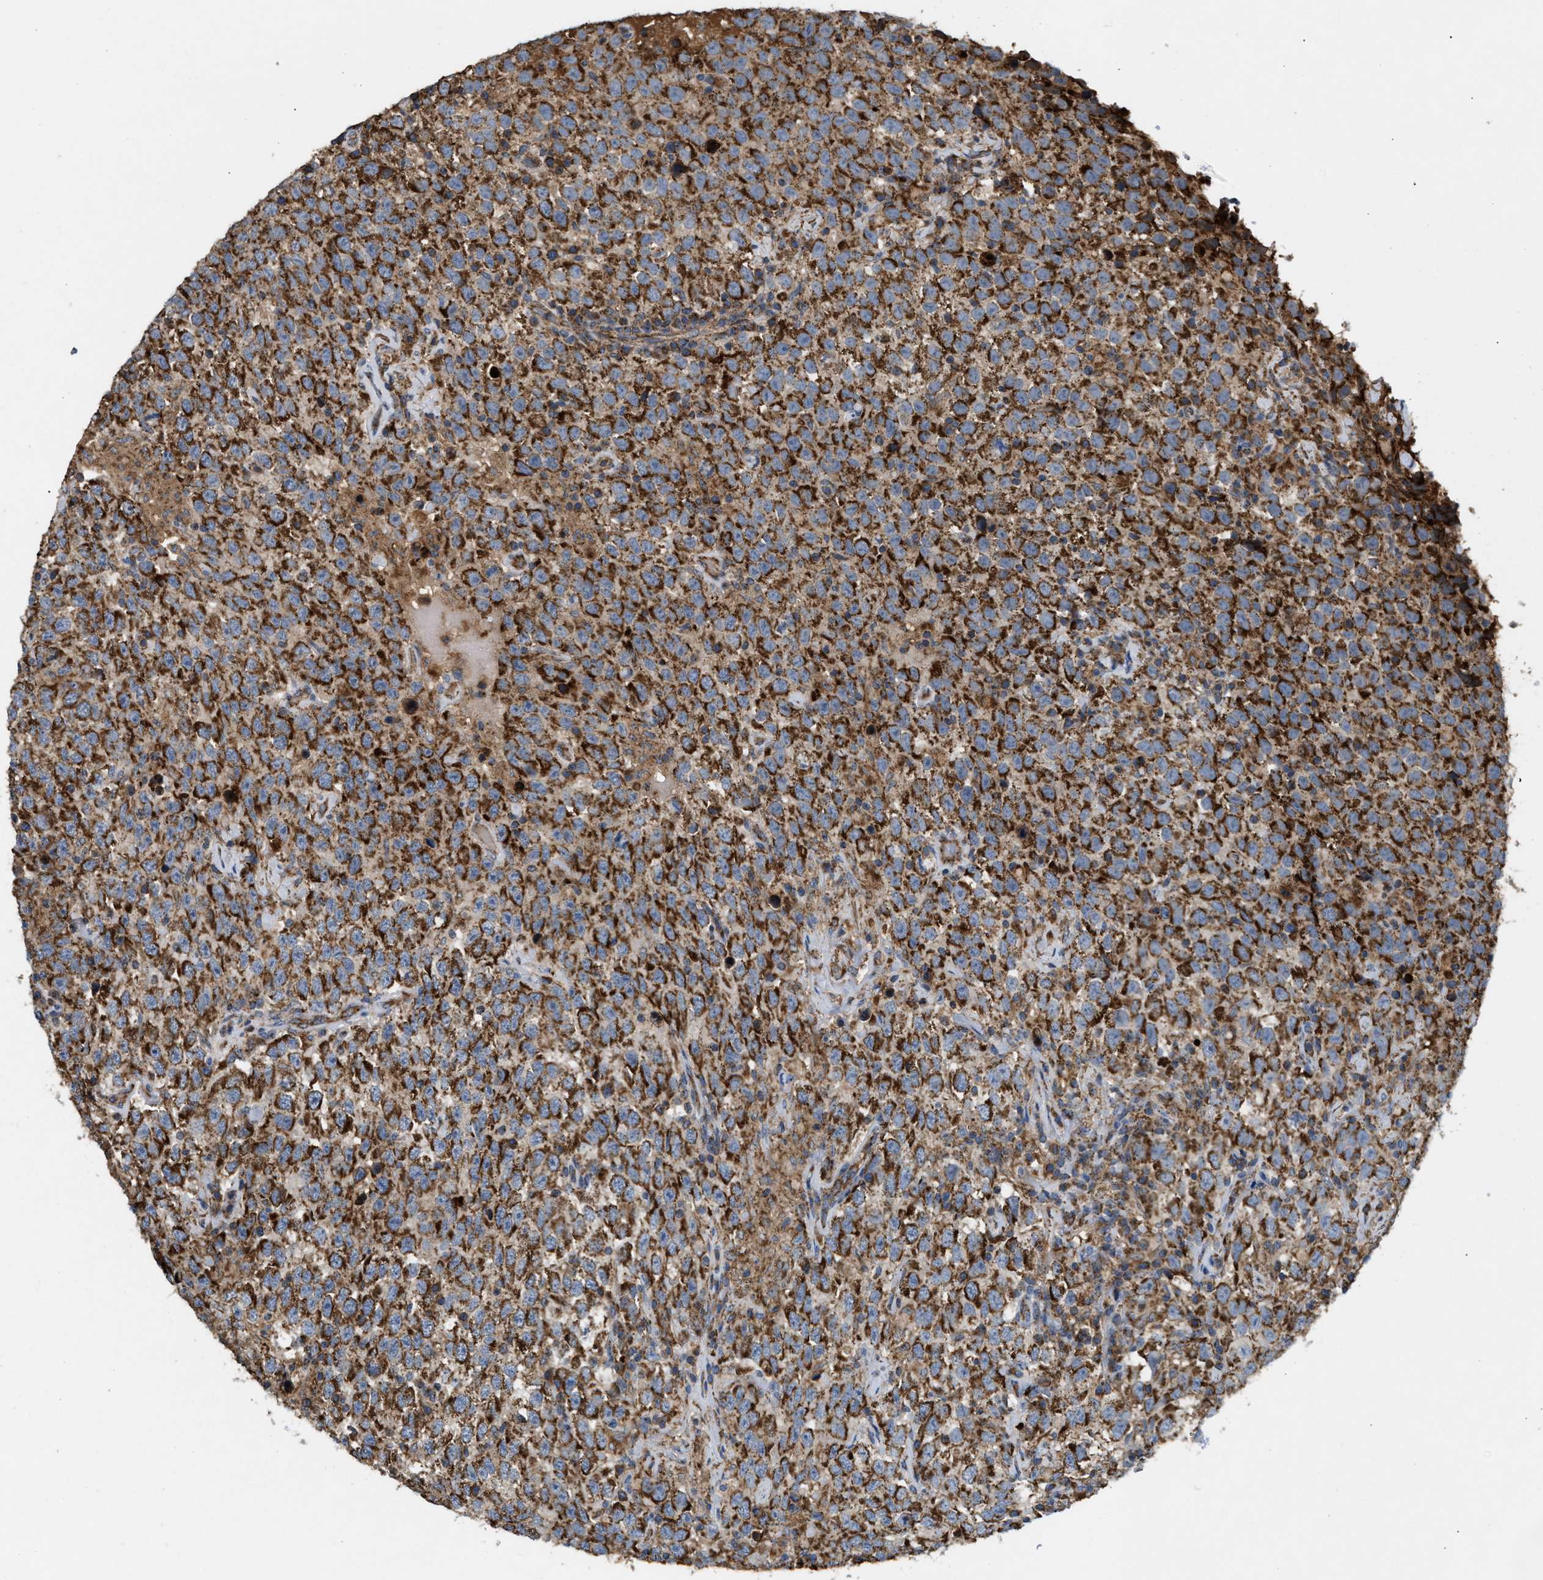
{"staining": {"intensity": "strong", "quantity": ">75%", "location": "cytoplasmic/membranous"}, "tissue": "testis cancer", "cell_type": "Tumor cells", "image_type": "cancer", "snomed": [{"axis": "morphology", "description": "Seminoma, NOS"}, {"axis": "topography", "description": "Testis"}], "caption": "About >75% of tumor cells in testis seminoma show strong cytoplasmic/membranous protein staining as visualized by brown immunohistochemical staining.", "gene": "TACO1", "patient": {"sex": "male", "age": 41}}